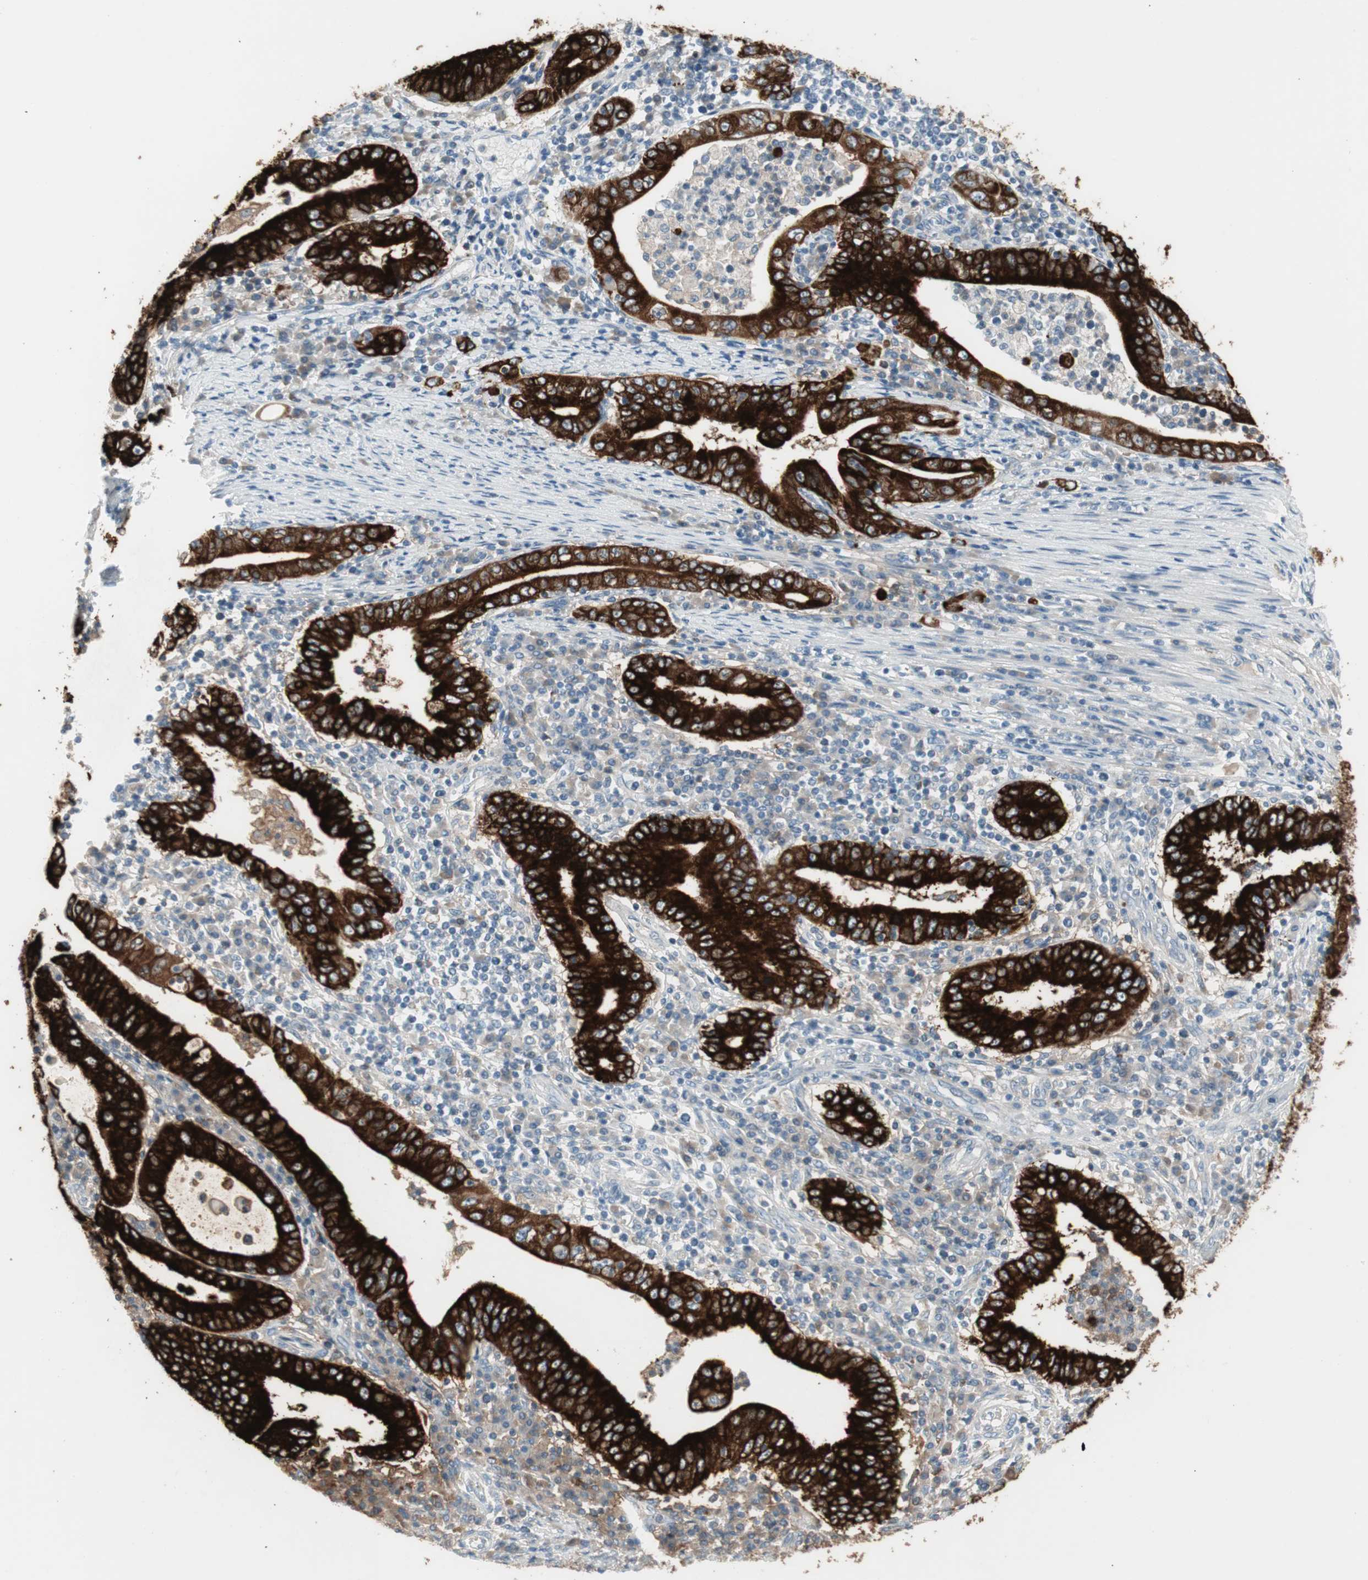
{"staining": {"intensity": "strong", "quantity": ">75%", "location": "cytoplasmic/membranous"}, "tissue": "stomach cancer", "cell_type": "Tumor cells", "image_type": "cancer", "snomed": [{"axis": "morphology", "description": "Normal tissue, NOS"}, {"axis": "morphology", "description": "Adenocarcinoma, NOS"}, {"axis": "topography", "description": "Esophagus"}, {"axis": "topography", "description": "Stomach, upper"}, {"axis": "topography", "description": "Peripheral nerve tissue"}], "caption": "Stomach adenocarcinoma was stained to show a protein in brown. There is high levels of strong cytoplasmic/membranous positivity in approximately >75% of tumor cells.", "gene": "AGR2", "patient": {"sex": "male", "age": 62}}